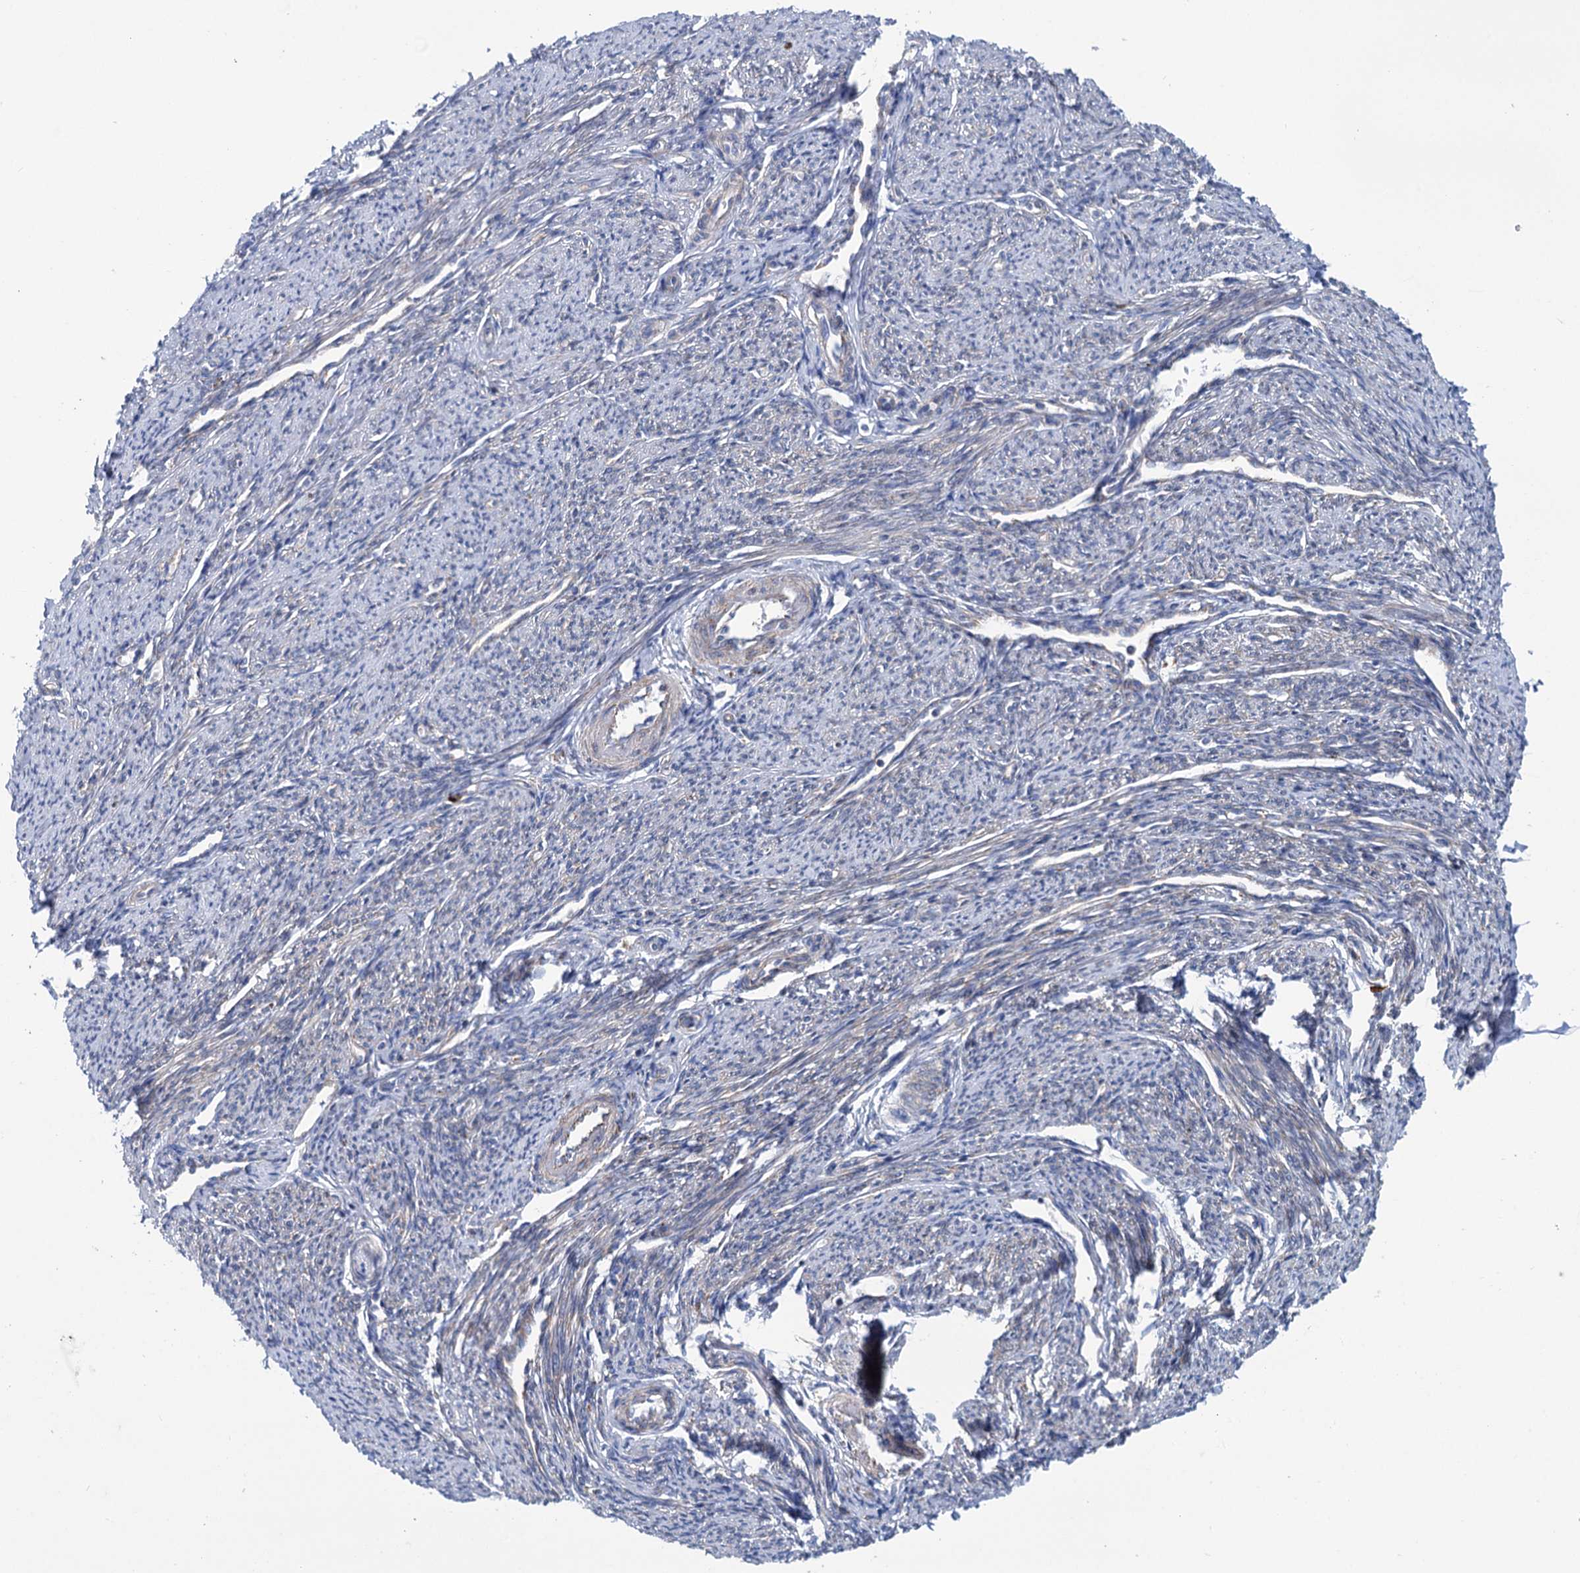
{"staining": {"intensity": "moderate", "quantity": "25%-75%", "location": "cytoplasmic/membranous"}, "tissue": "smooth muscle", "cell_type": "Smooth muscle cells", "image_type": "normal", "snomed": [{"axis": "morphology", "description": "Normal tissue, NOS"}, {"axis": "topography", "description": "Smooth muscle"}, {"axis": "topography", "description": "Uterus"}], "caption": "An immunohistochemistry image of unremarkable tissue is shown. Protein staining in brown shows moderate cytoplasmic/membranous positivity in smooth muscle within smooth muscle cells.", "gene": "SHE", "patient": {"sex": "female", "age": 59}}